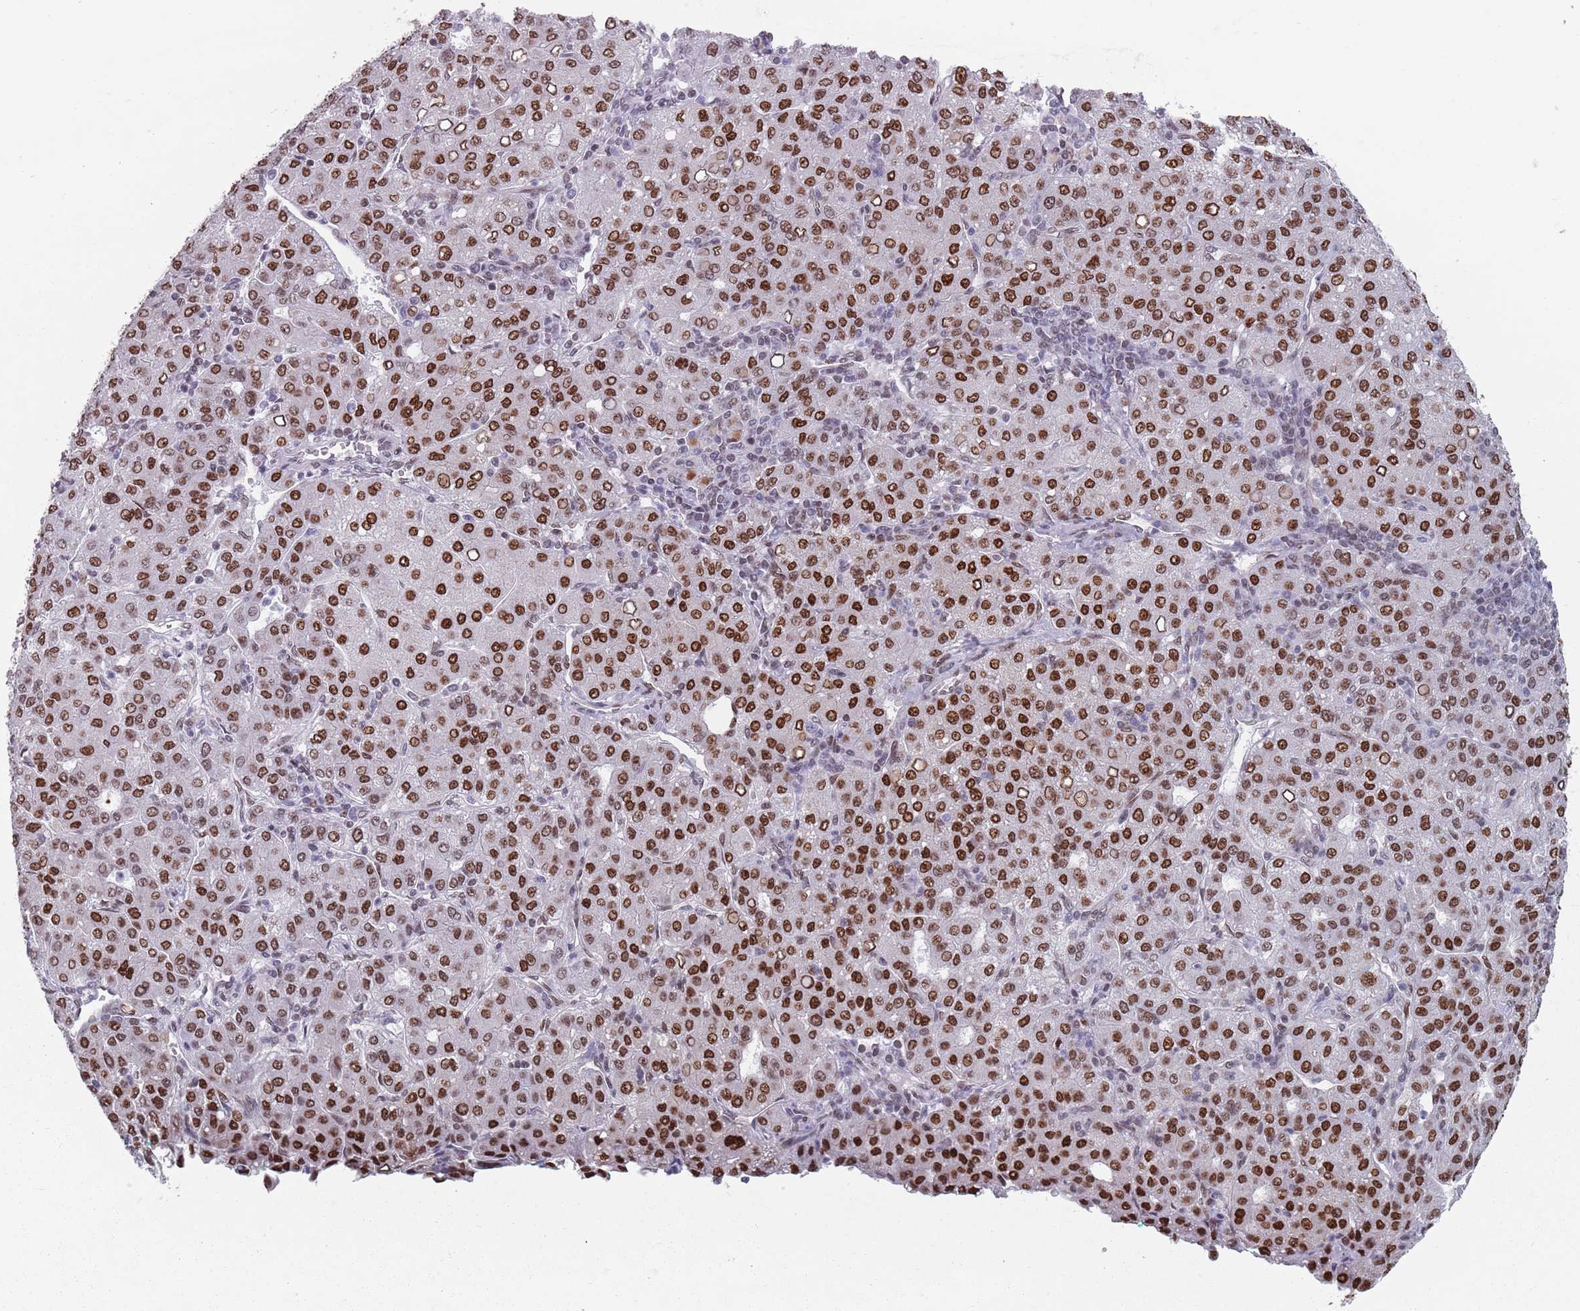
{"staining": {"intensity": "strong", "quantity": ">75%", "location": "nuclear"}, "tissue": "liver cancer", "cell_type": "Tumor cells", "image_type": "cancer", "snomed": [{"axis": "morphology", "description": "Carcinoma, Hepatocellular, NOS"}, {"axis": "topography", "description": "Liver"}], "caption": "Strong nuclear positivity is present in about >75% of tumor cells in liver hepatocellular carcinoma. (DAB (3,3'-diaminobenzidine) = brown stain, brightfield microscopy at high magnification).", "gene": "MFSD12", "patient": {"sex": "male", "age": 65}}